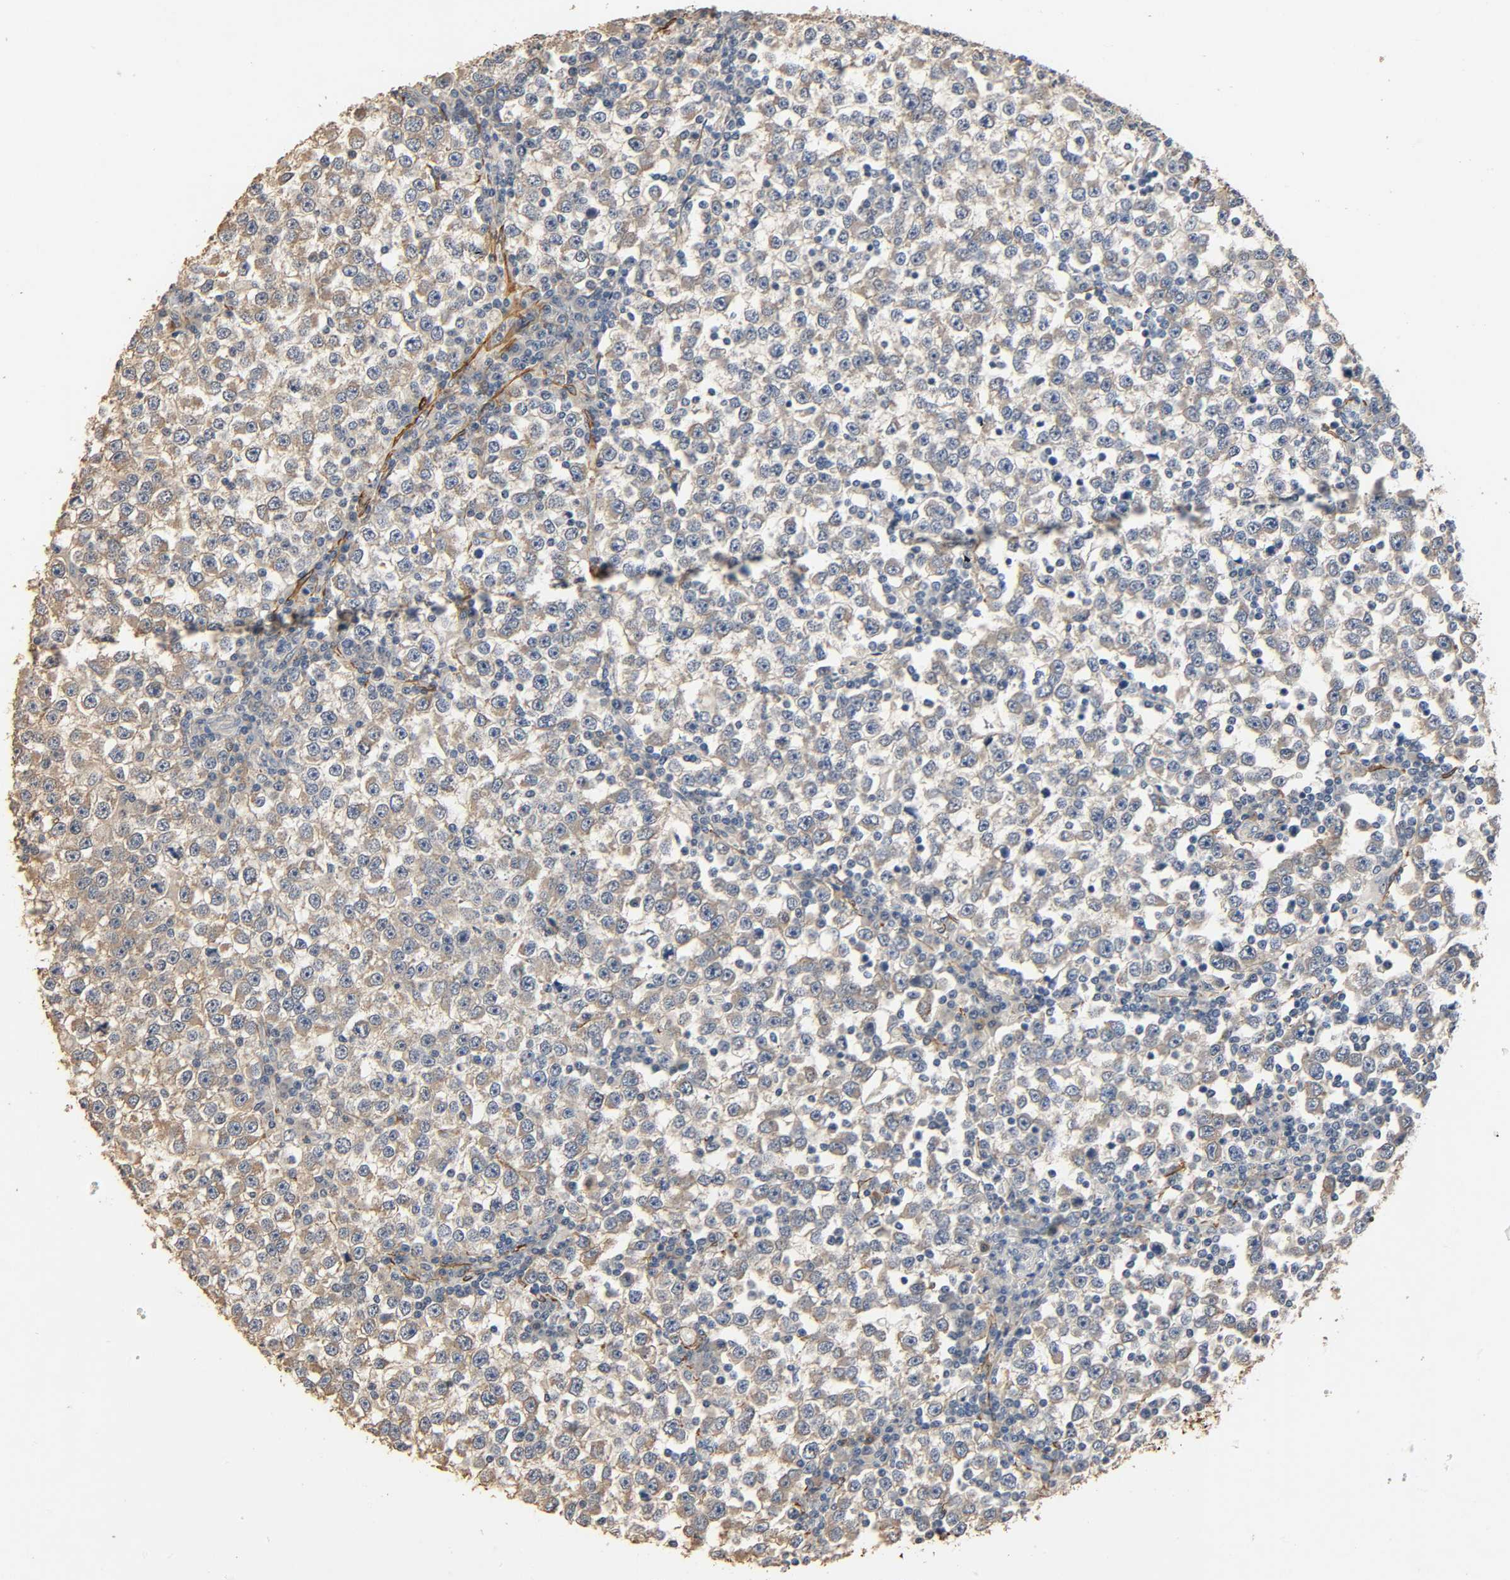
{"staining": {"intensity": "weak", "quantity": ">75%", "location": "cytoplasmic/membranous"}, "tissue": "testis cancer", "cell_type": "Tumor cells", "image_type": "cancer", "snomed": [{"axis": "morphology", "description": "Seminoma, NOS"}, {"axis": "topography", "description": "Testis"}], "caption": "Protein expression analysis of testis seminoma demonstrates weak cytoplasmic/membranous staining in about >75% of tumor cells.", "gene": "GSTA3", "patient": {"sex": "male", "age": 65}}